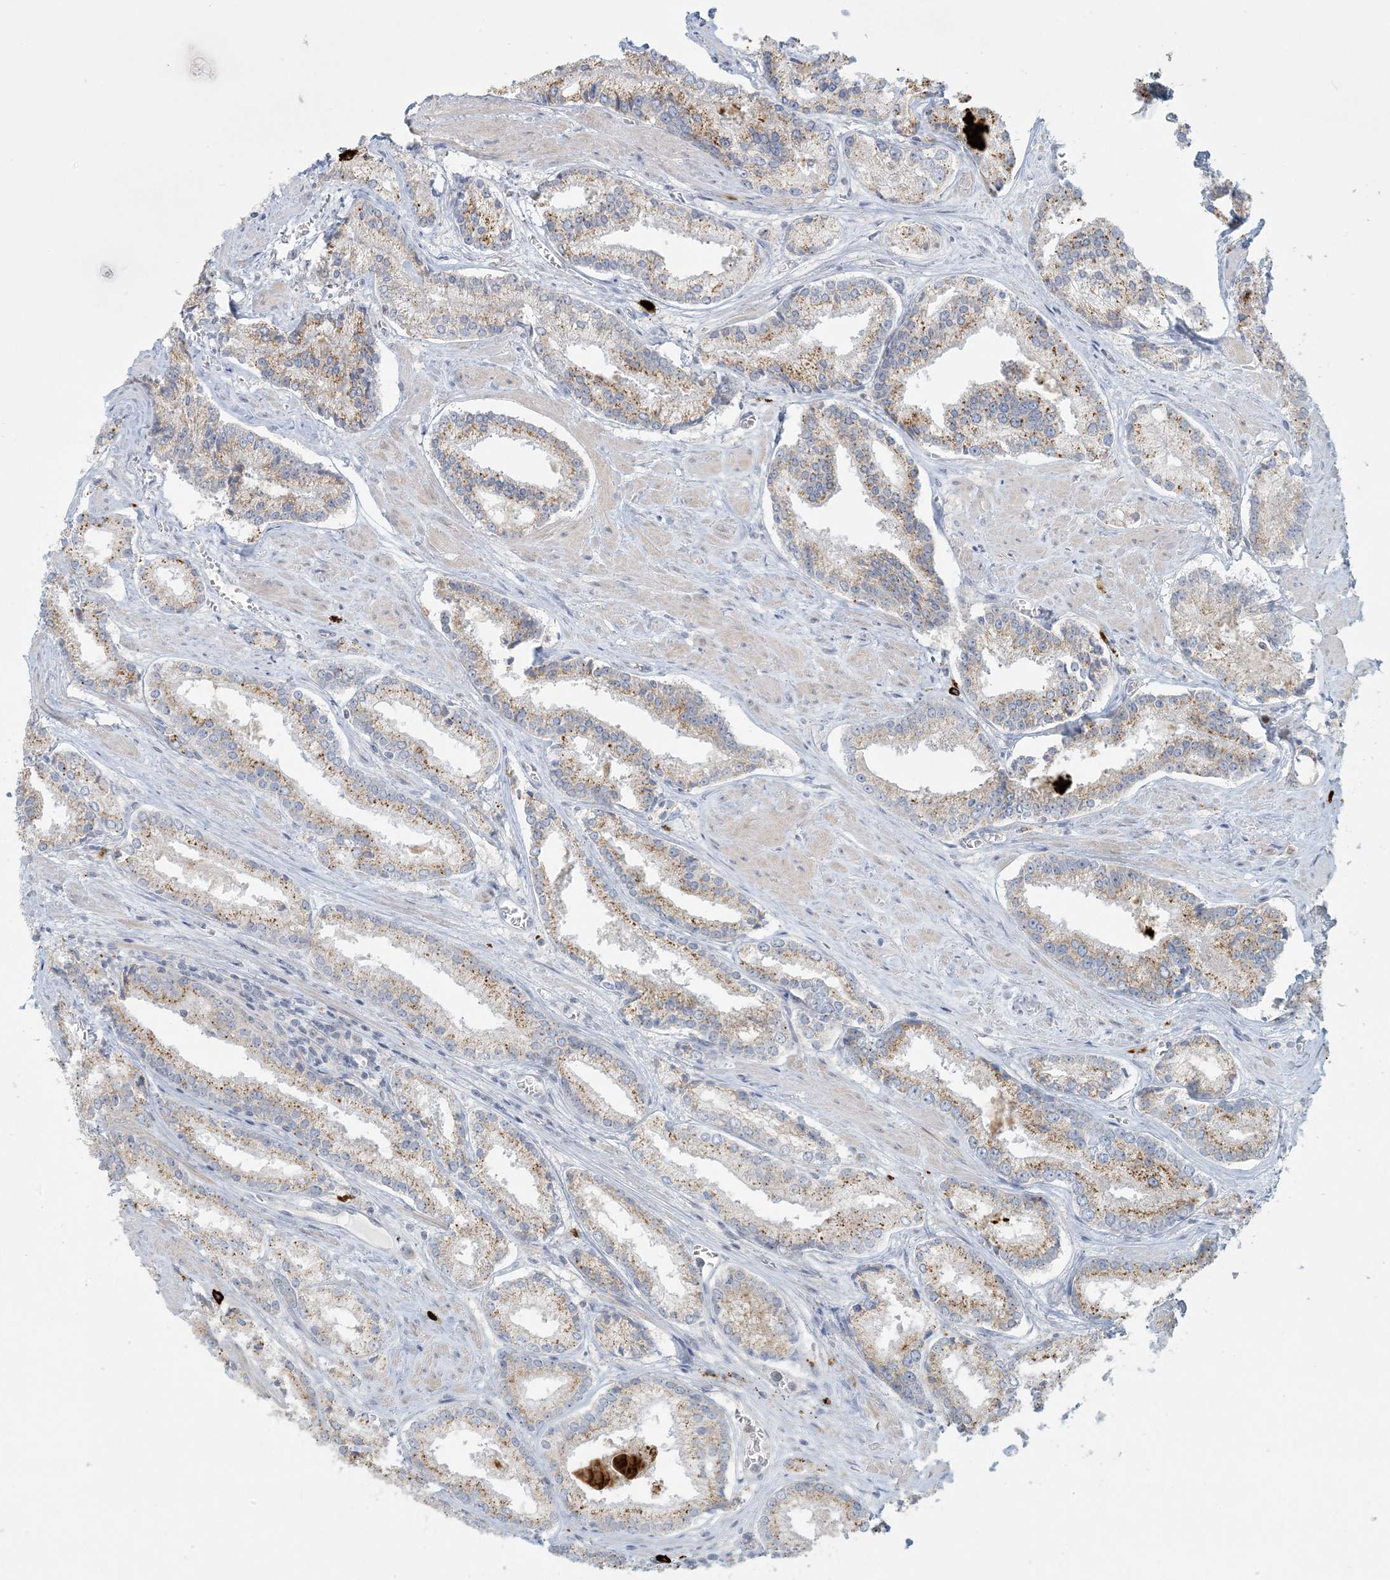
{"staining": {"intensity": "moderate", "quantity": ">75%", "location": "cytoplasmic/membranous"}, "tissue": "prostate cancer", "cell_type": "Tumor cells", "image_type": "cancer", "snomed": [{"axis": "morphology", "description": "Adenocarcinoma, Low grade"}, {"axis": "topography", "description": "Prostate"}], "caption": "Prostate cancer (low-grade adenocarcinoma) was stained to show a protein in brown. There is medium levels of moderate cytoplasmic/membranous expression in about >75% of tumor cells.", "gene": "MCAT", "patient": {"sex": "male", "age": 54}}